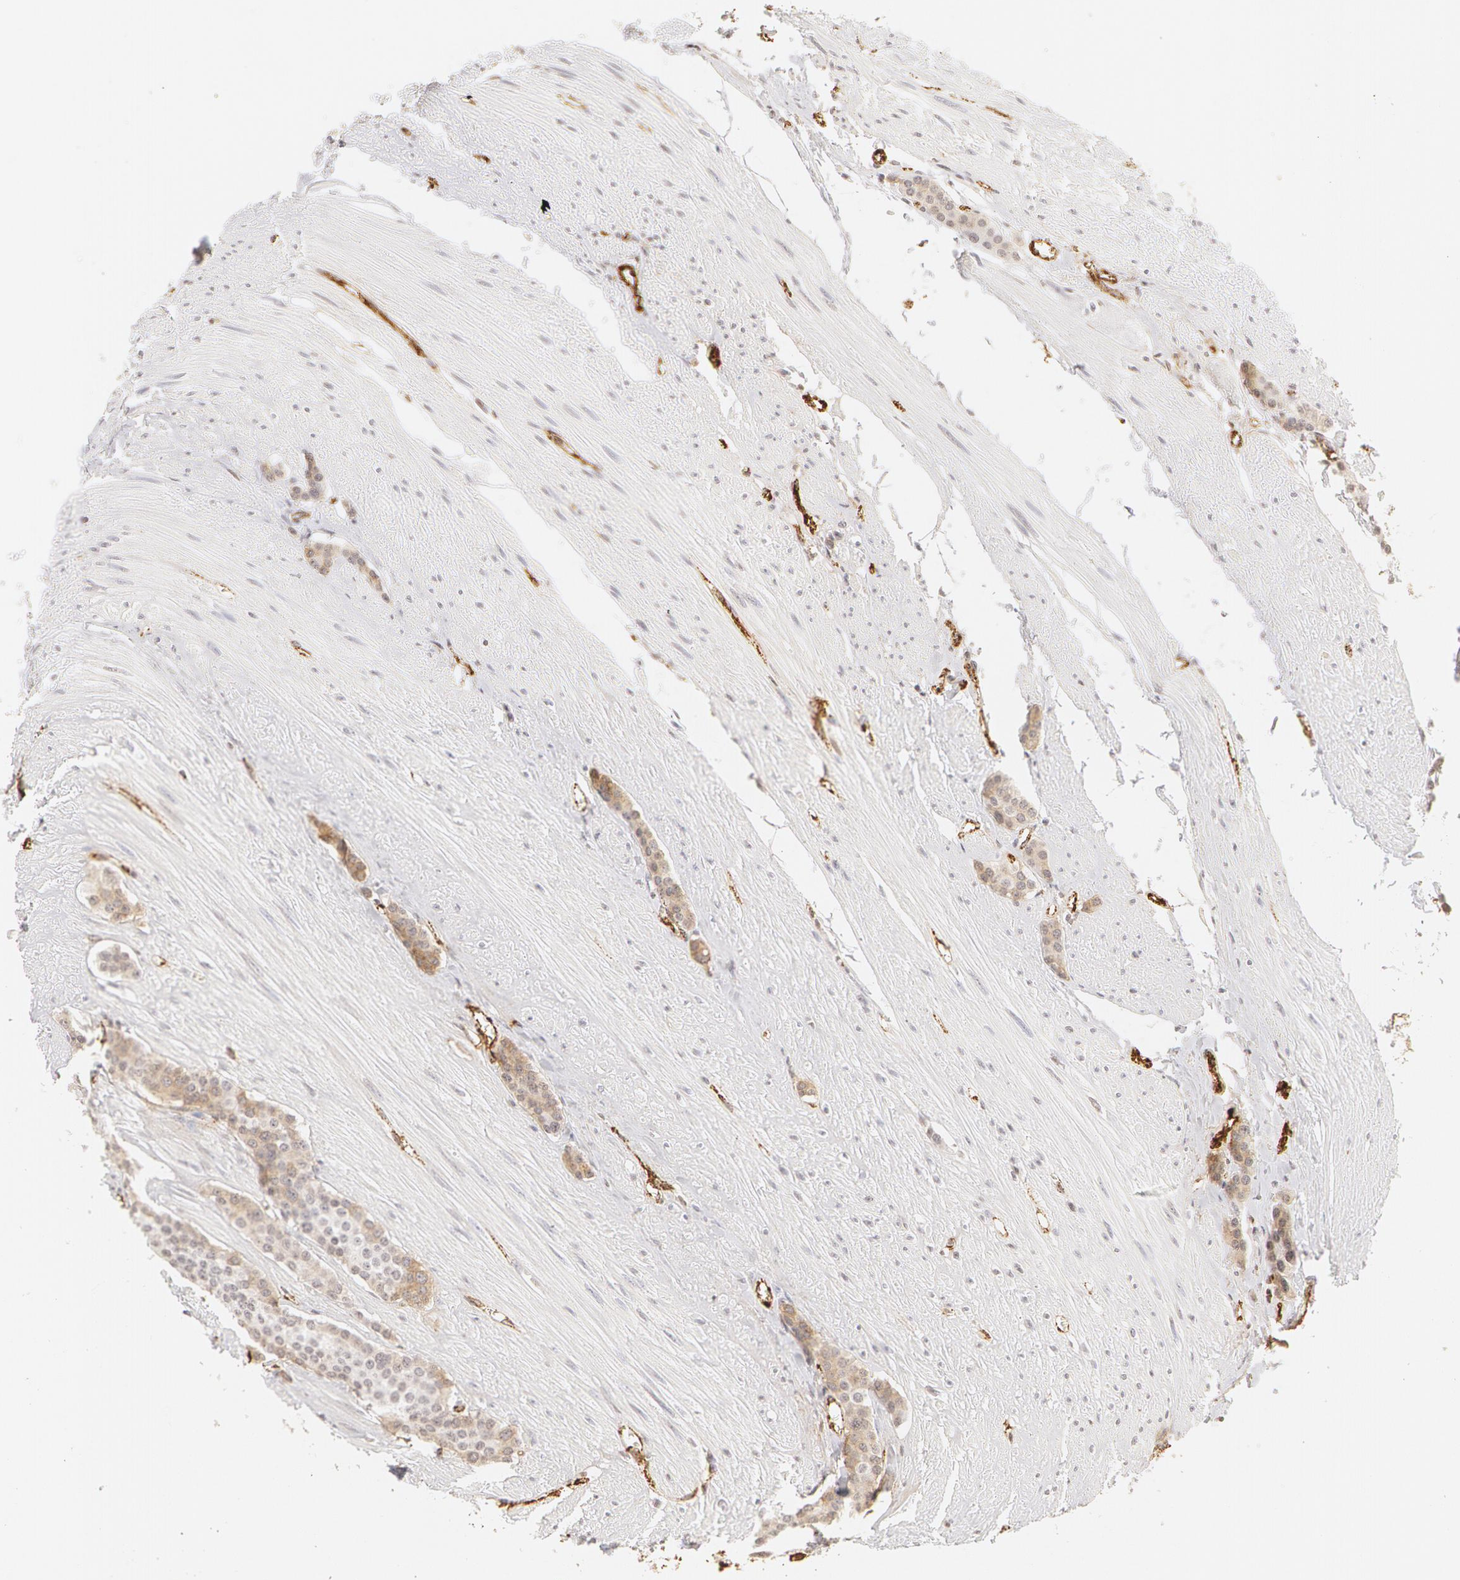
{"staining": {"intensity": "negative", "quantity": "none", "location": "none"}, "tissue": "carcinoid", "cell_type": "Tumor cells", "image_type": "cancer", "snomed": [{"axis": "morphology", "description": "Carcinoid, malignant, NOS"}, {"axis": "topography", "description": "Small intestine"}], "caption": "Tumor cells show no significant protein staining in carcinoid.", "gene": "VWF", "patient": {"sex": "male", "age": 60}}